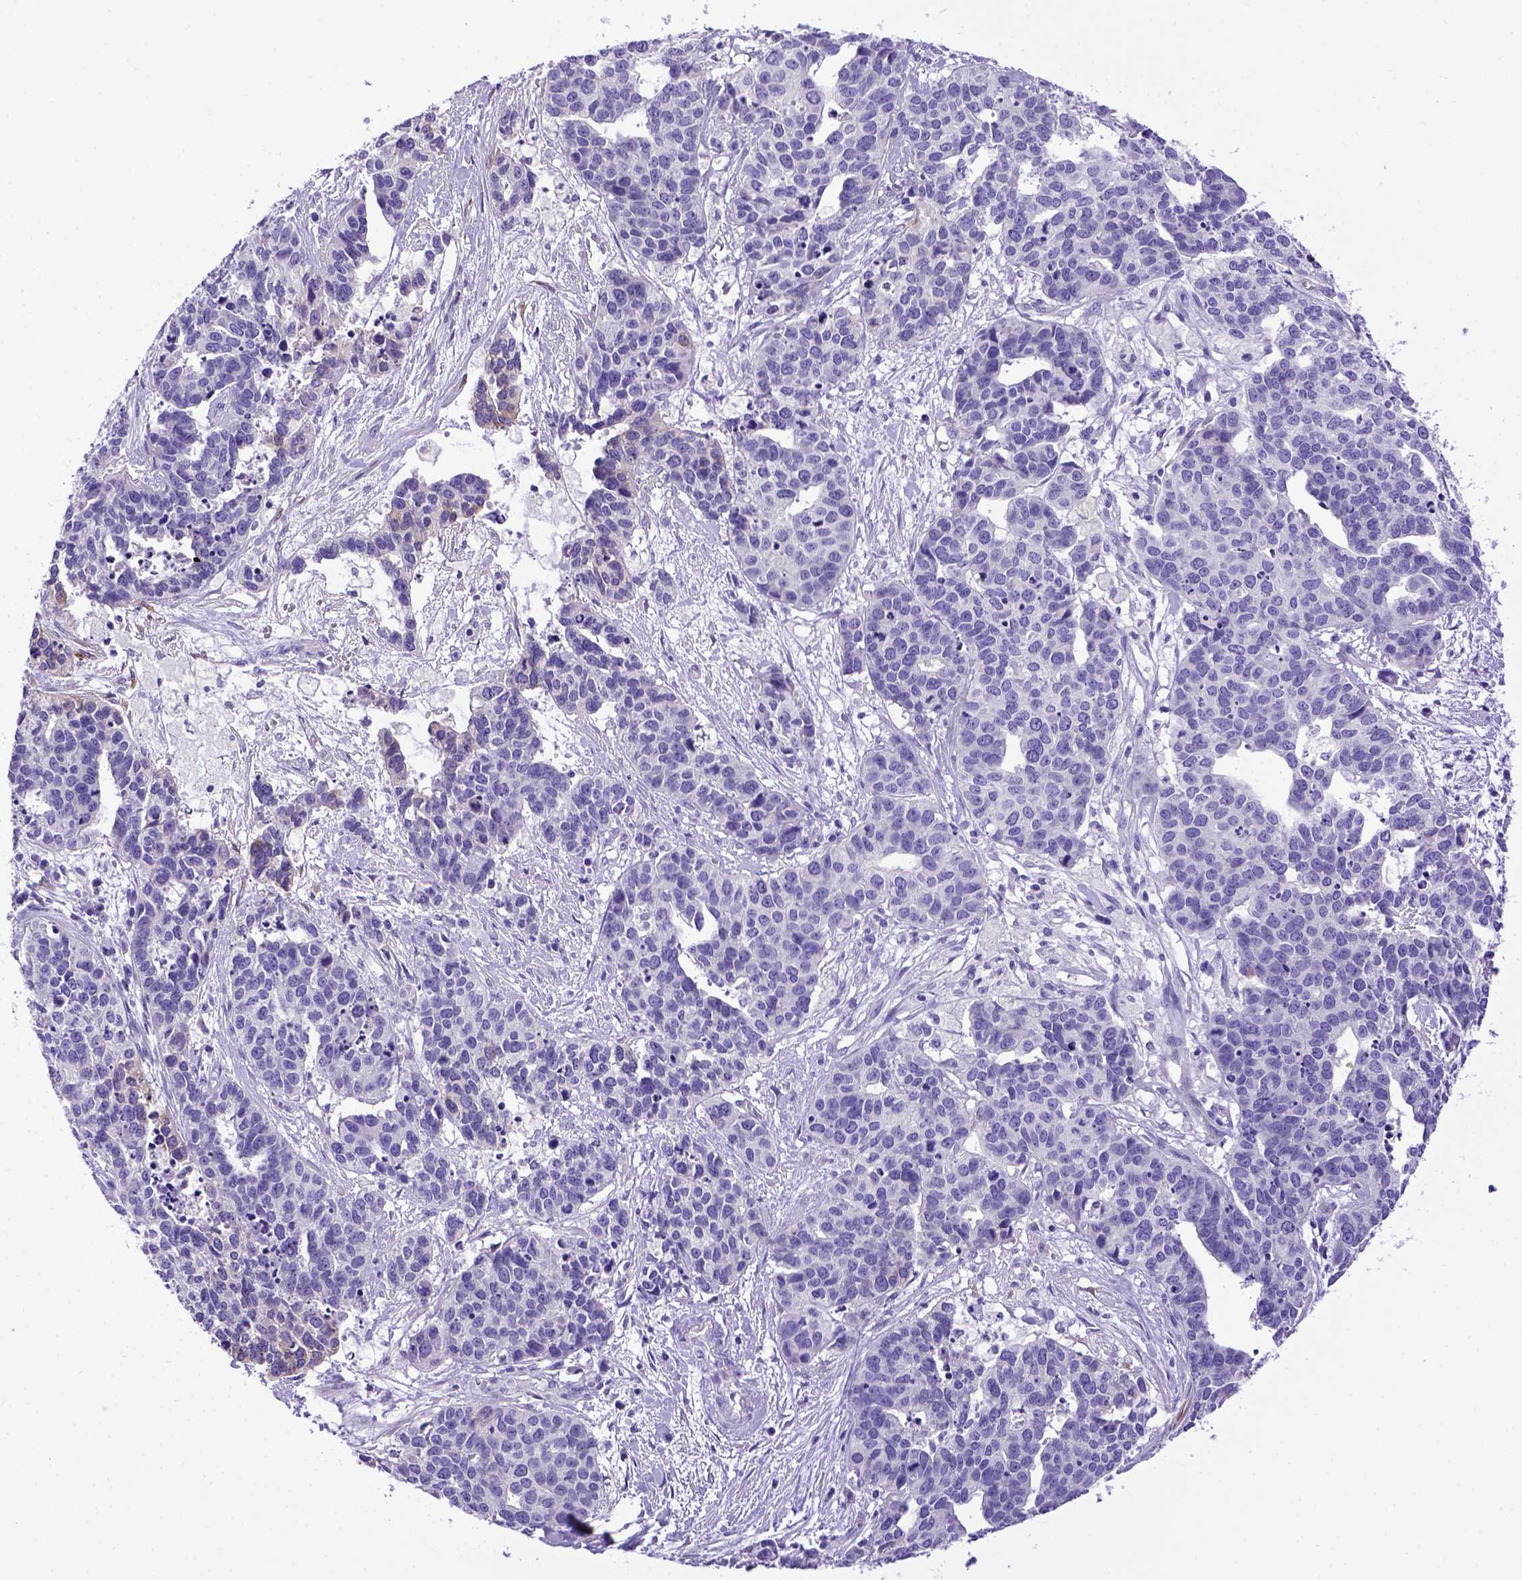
{"staining": {"intensity": "negative", "quantity": "none", "location": "none"}, "tissue": "ovarian cancer", "cell_type": "Tumor cells", "image_type": "cancer", "snomed": [{"axis": "morphology", "description": "Carcinoma, endometroid"}, {"axis": "topography", "description": "Ovary"}], "caption": "IHC histopathology image of neoplastic tissue: ovarian endometroid carcinoma stained with DAB displays no significant protein expression in tumor cells. (Stains: DAB (3,3'-diaminobenzidine) IHC with hematoxylin counter stain, Microscopy: brightfield microscopy at high magnification).", "gene": "PTGES", "patient": {"sex": "female", "age": 65}}